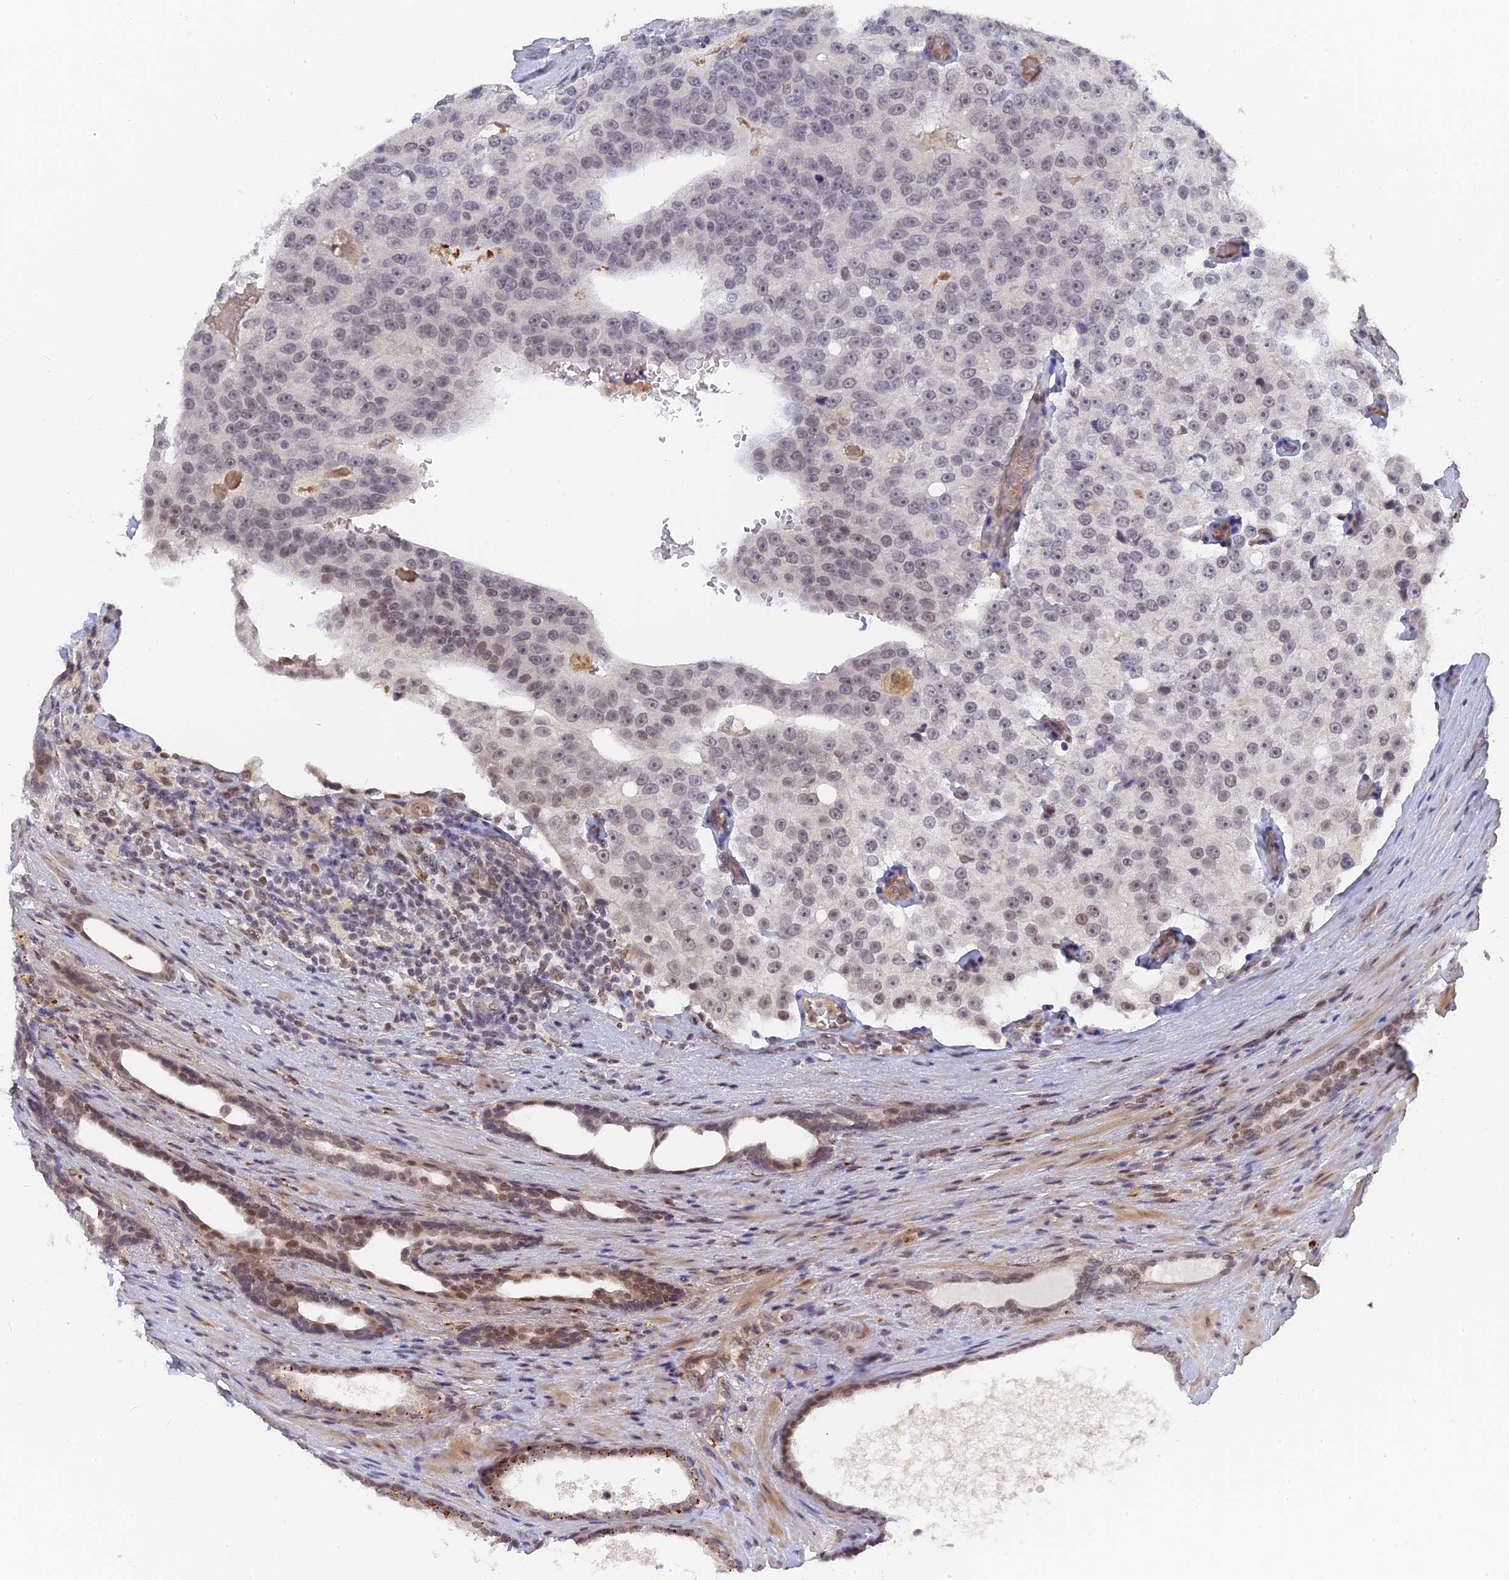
{"staining": {"intensity": "weak", "quantity": "25%-75%", "location": "nuclear"}, "tissue": "prostate cancer", "cell_type": "Tumor cells", "image_type": "cancer", "snomed": [{"axis": "morphology", "description": "Adenocarcinoma, High grade"}, {"axis": "topography", "description": "Prostate"}], "caption": "Protein analysis of prostate adenocarcinoma (high-grade) tissue reveals weak nuclear expression in about 25%-75% of tumor cells. (DAB IHC, brown staining for protein, blue staining for nuclei).", "gene": "CCDC85A", "patient": {"sex": "male", "age": 70}}